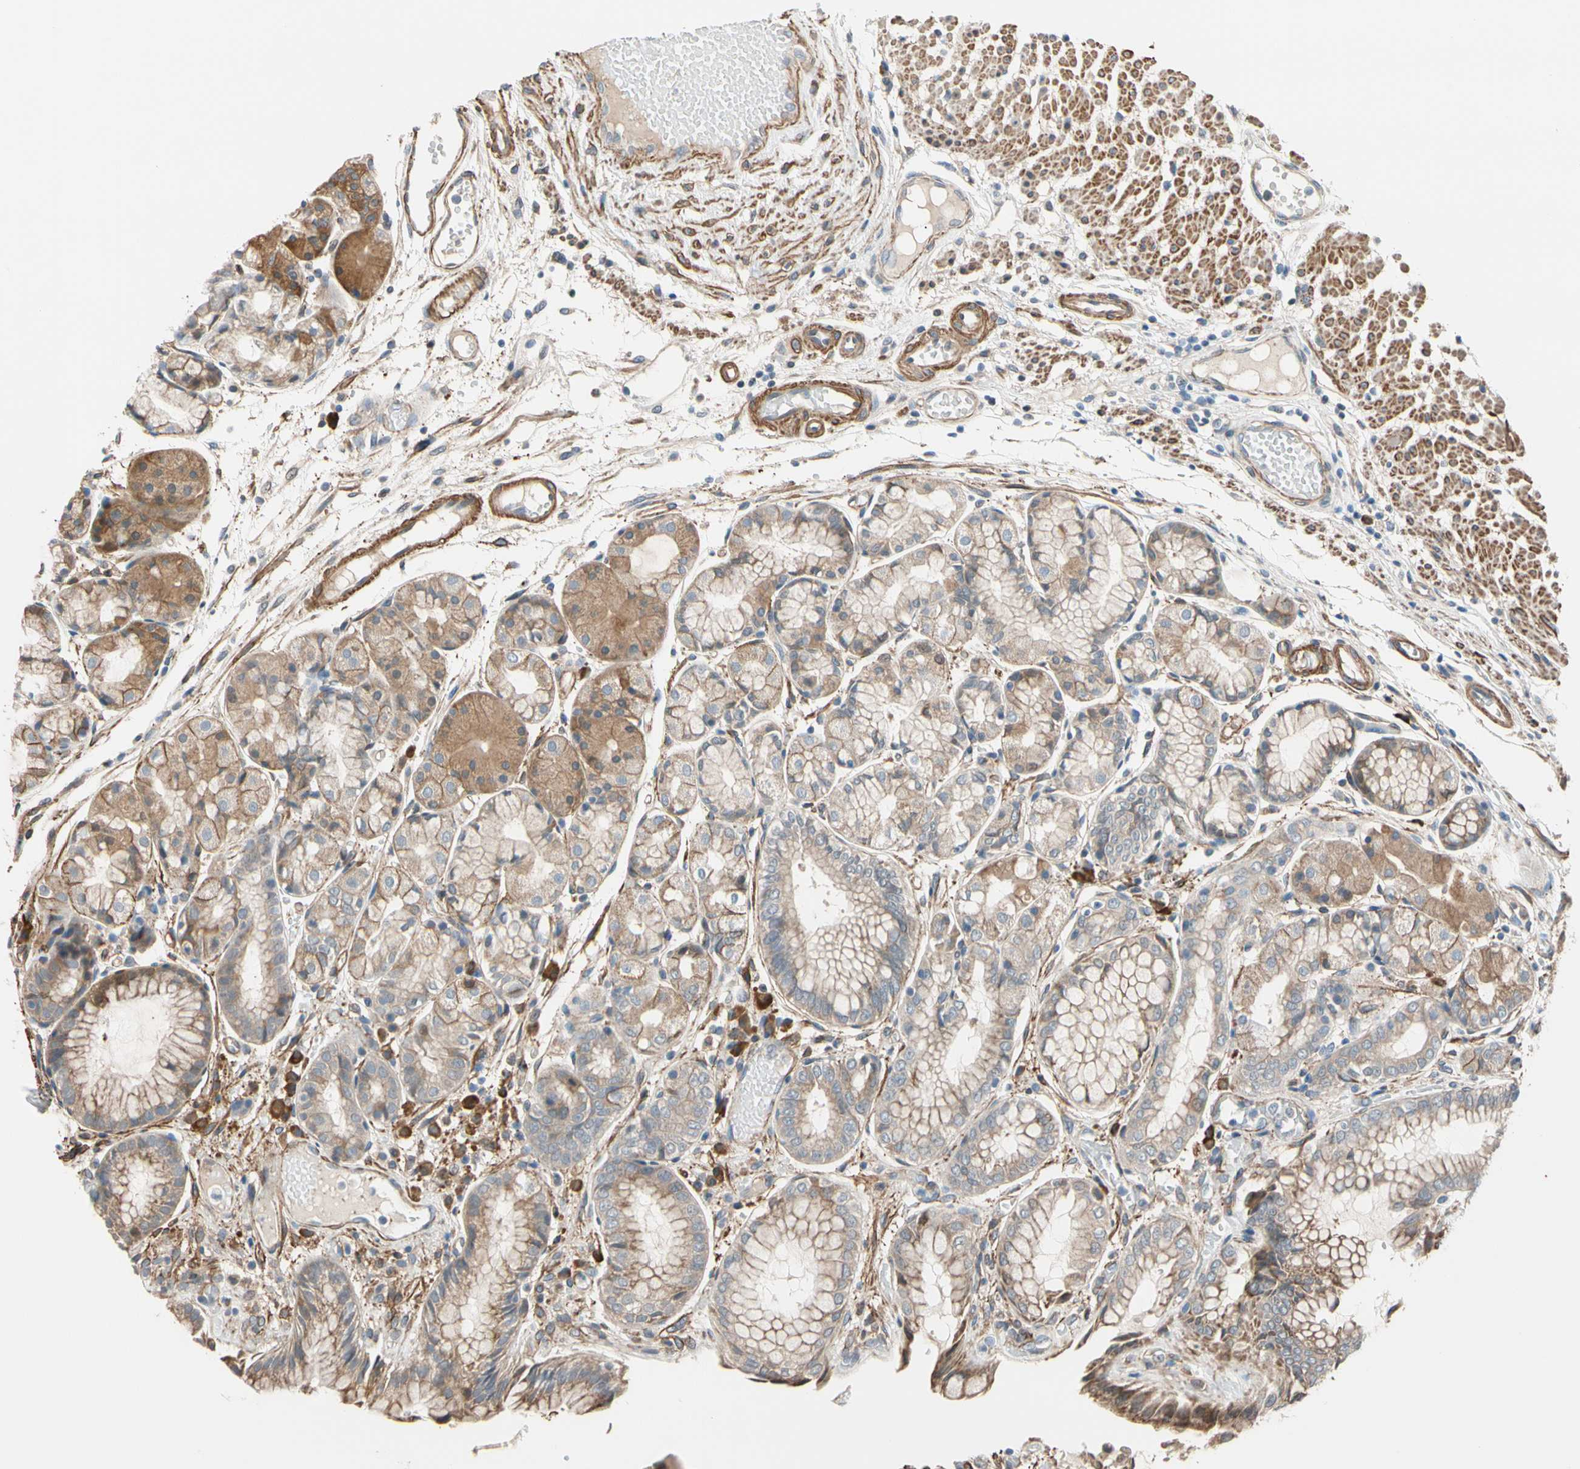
{"staining": {"intensity": "moderate", "quantity": ">75%", "location": "cytoplasmic/membranous"}, "tissue": "stomach", "cell_type": "Glandular cells", "image_type": "normal", "snomed": [{"axis": "morphology", "description": "Normal tissue, NOS"}, {"axis": "topography", "description": "Stomach, upper"}], "caption": "Protein expression analysis of unremarkable human stomach reveals moderate cytoplasmic/membranous expression in approximately >75% of glandular cells. Ihc stains the protein in brown and the nuclei are stained blue.", "gene": "LIMK2", "patient": {"sex": "male", "age": 72}}